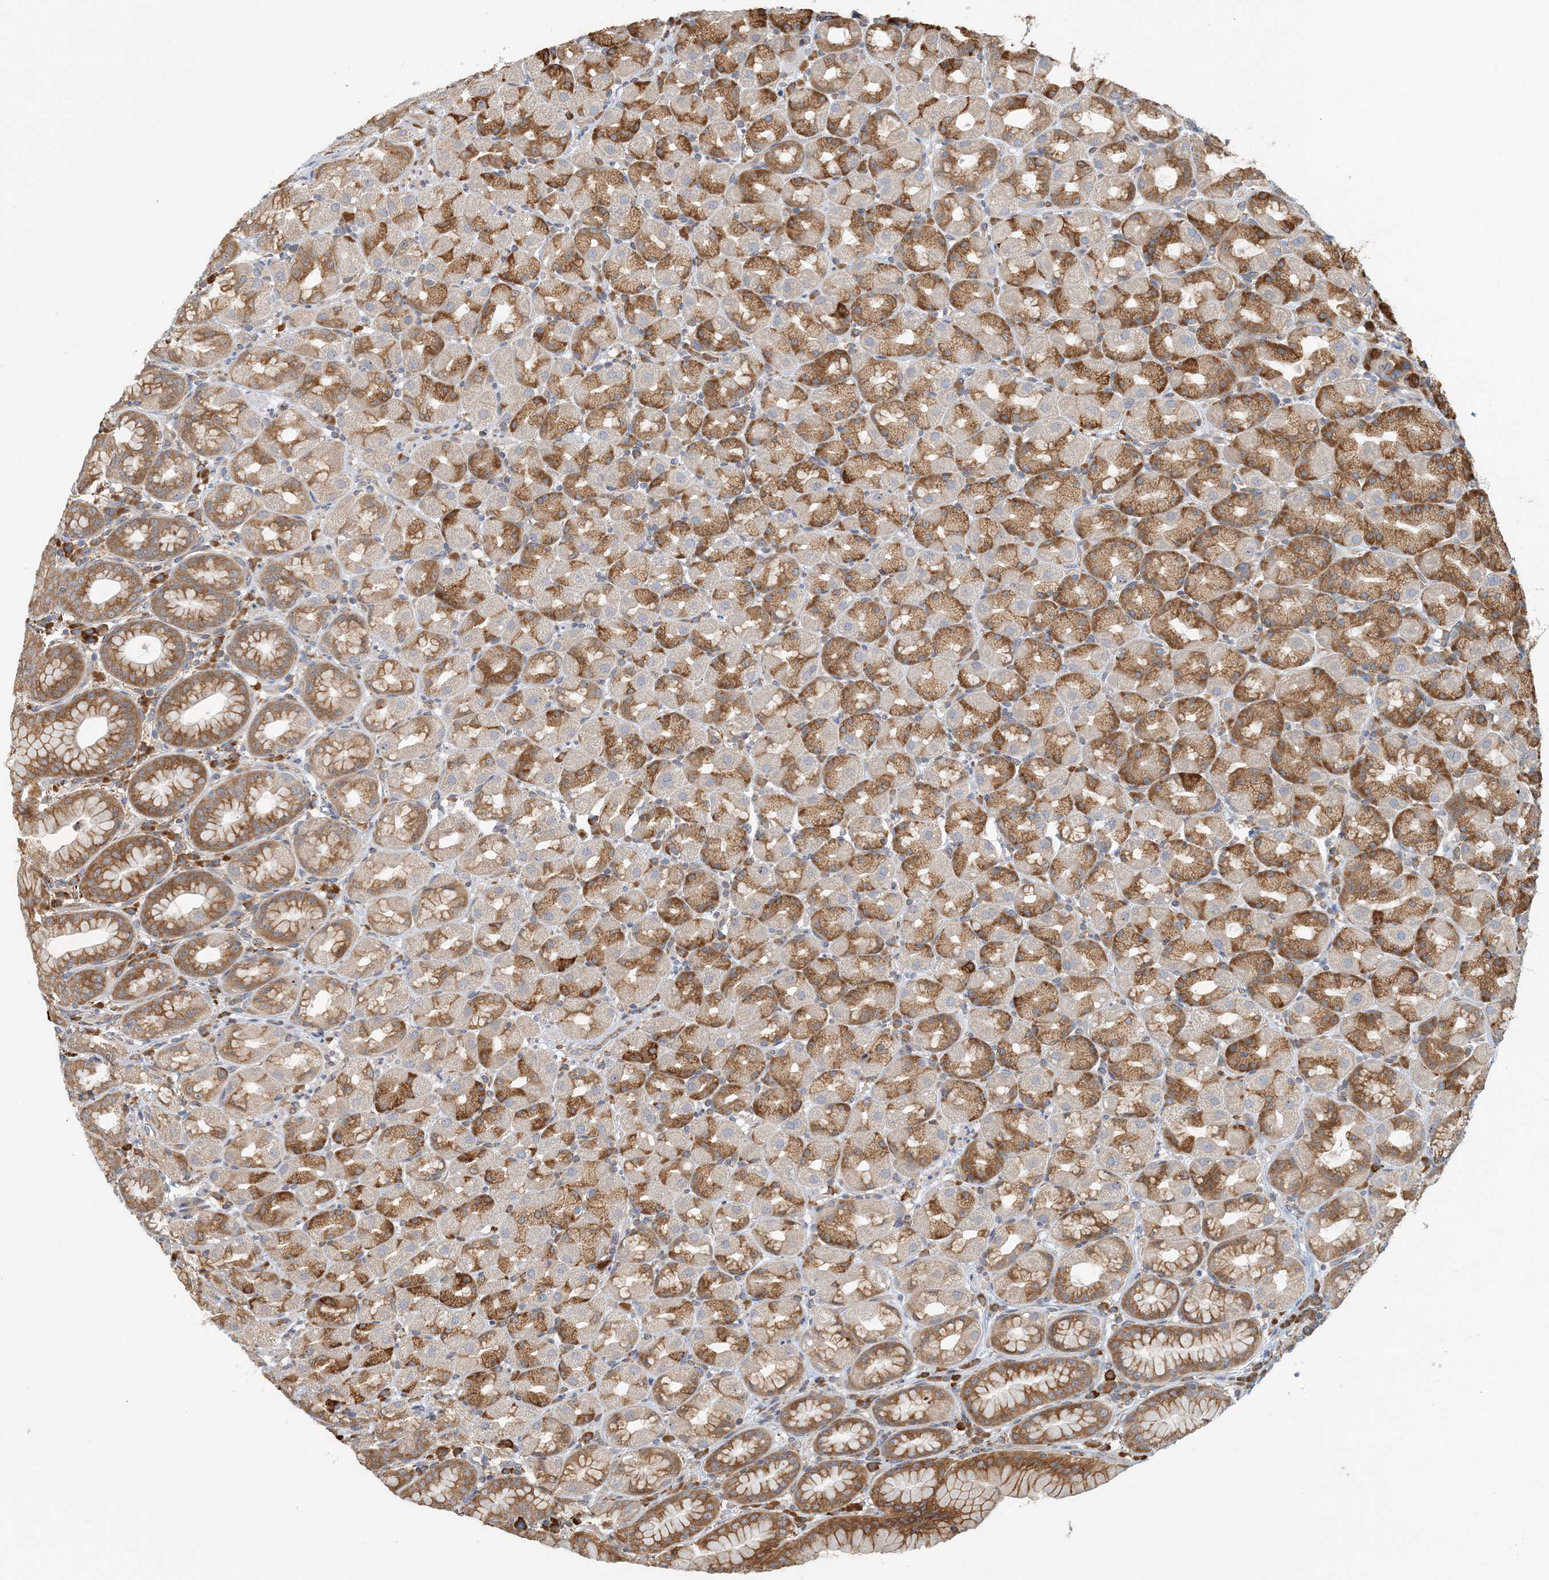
{"staining": {"intensity": "moderate", "quantity": "25%-75%", "location": "cytoplasmic/membranous"}, "tissue": "stomach", "cell_type": "Glandular cells", "image_type": "normal", "snomed": [{"axis": "morphology", "description": "Normal tissue, NOS"}, {"axis": "topography", "description": "Stomach, upper"}], "caption": "This is a photomicrograph of IHC staining of normal stomach, which shows moderate staining in the cytoplasmic/membranous of glandular cells.", "gene": "HNMT", "patient": {"sex": "male", "age": 68}}